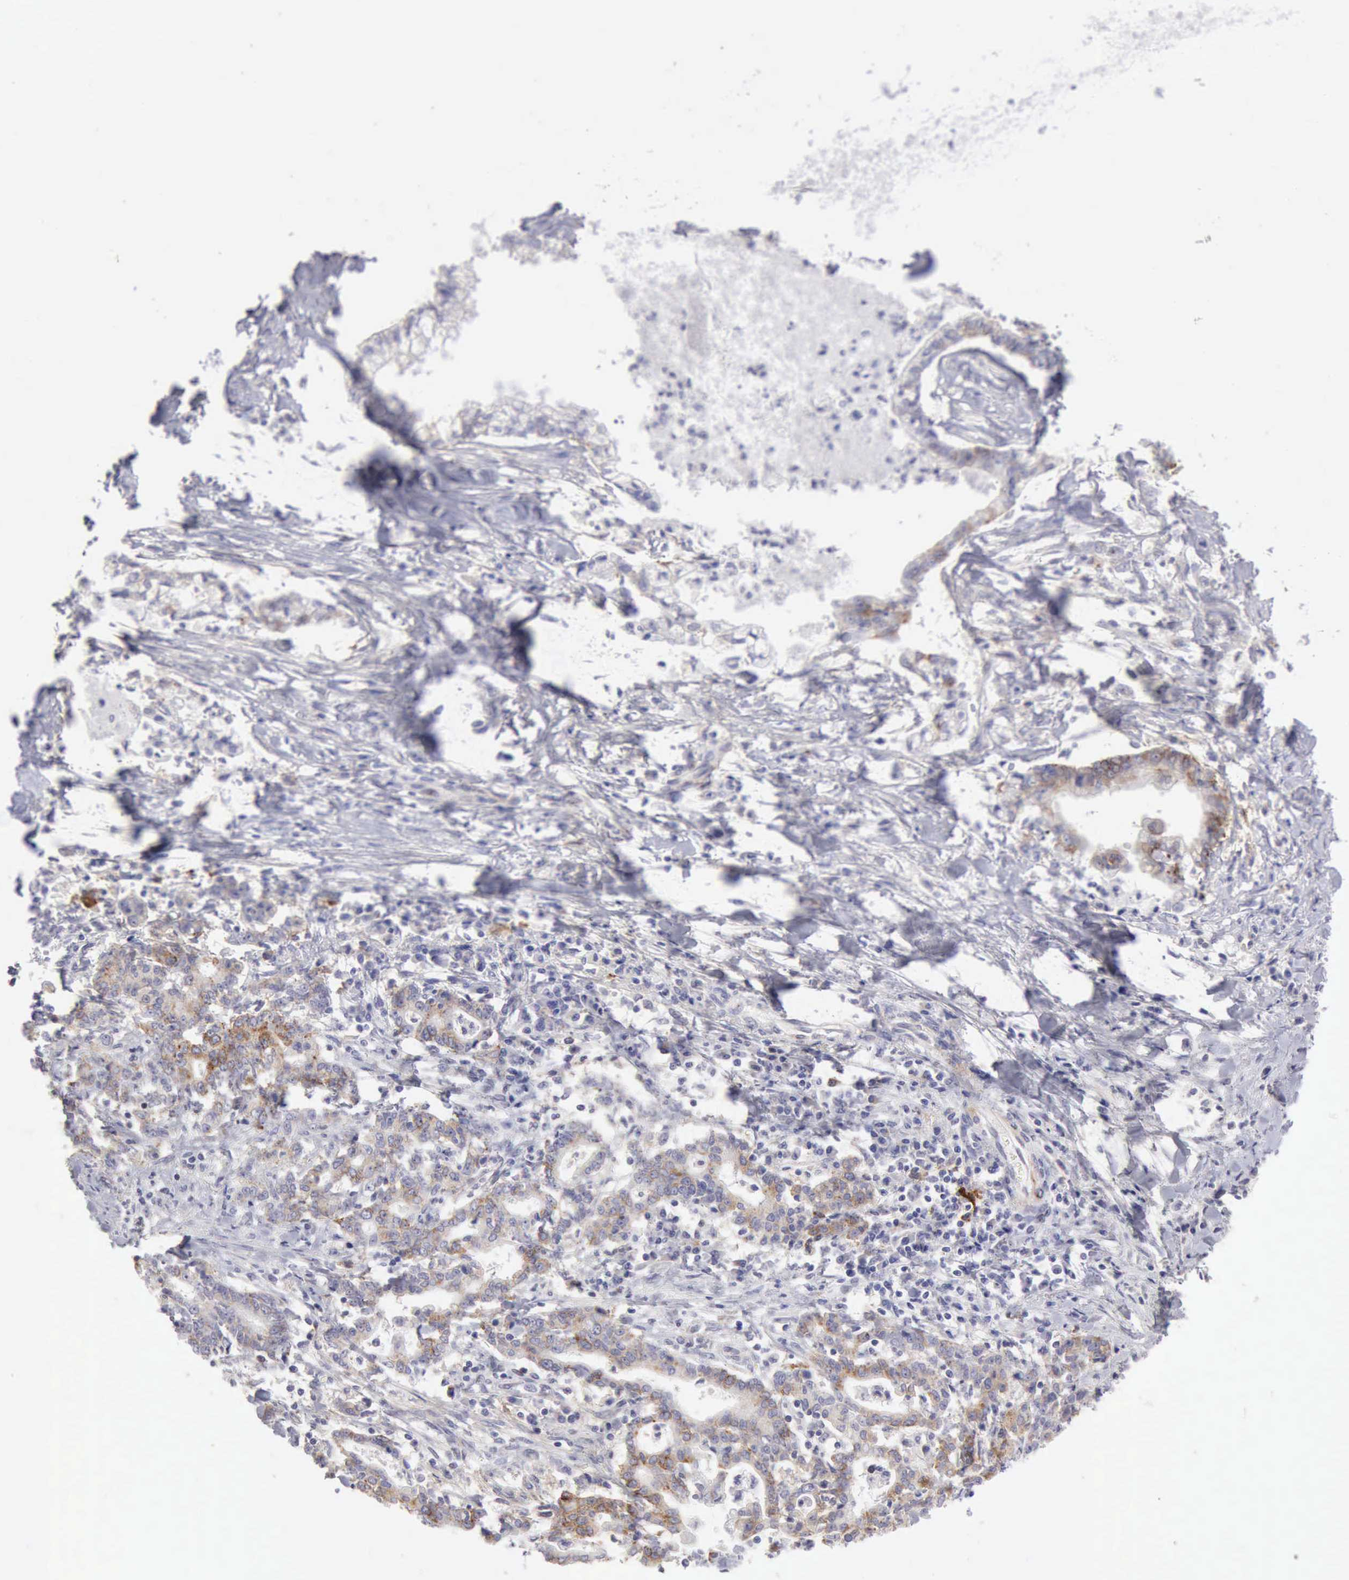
{"staining": {"intensity": "weak", "quantity": "25%-75%", "location": "cytoplasmic/membranous"}, "tissue": "liver cancer", "cell_type": "Tumor cells", "image_type": "cancer", "snomed": [{"axis": "morphology", "description": "Cholangiocarcinoma"}, {"axis": "topography", "description": "Liver"}], "caption": "Immunohistochemistry photomicrograph of neoplastic tissue: liver cancer (cholangiocarcinoma) stained using immunohistochemistry (IHC) demonstrates low levels of weak protein expression localized specifically in the cytoplasmic/membranous of tumor cells, appearing as a cytoplasmic/membranous brown color.", "gene": "TFRC", "patient": {"sex": "male", "age": 57}}